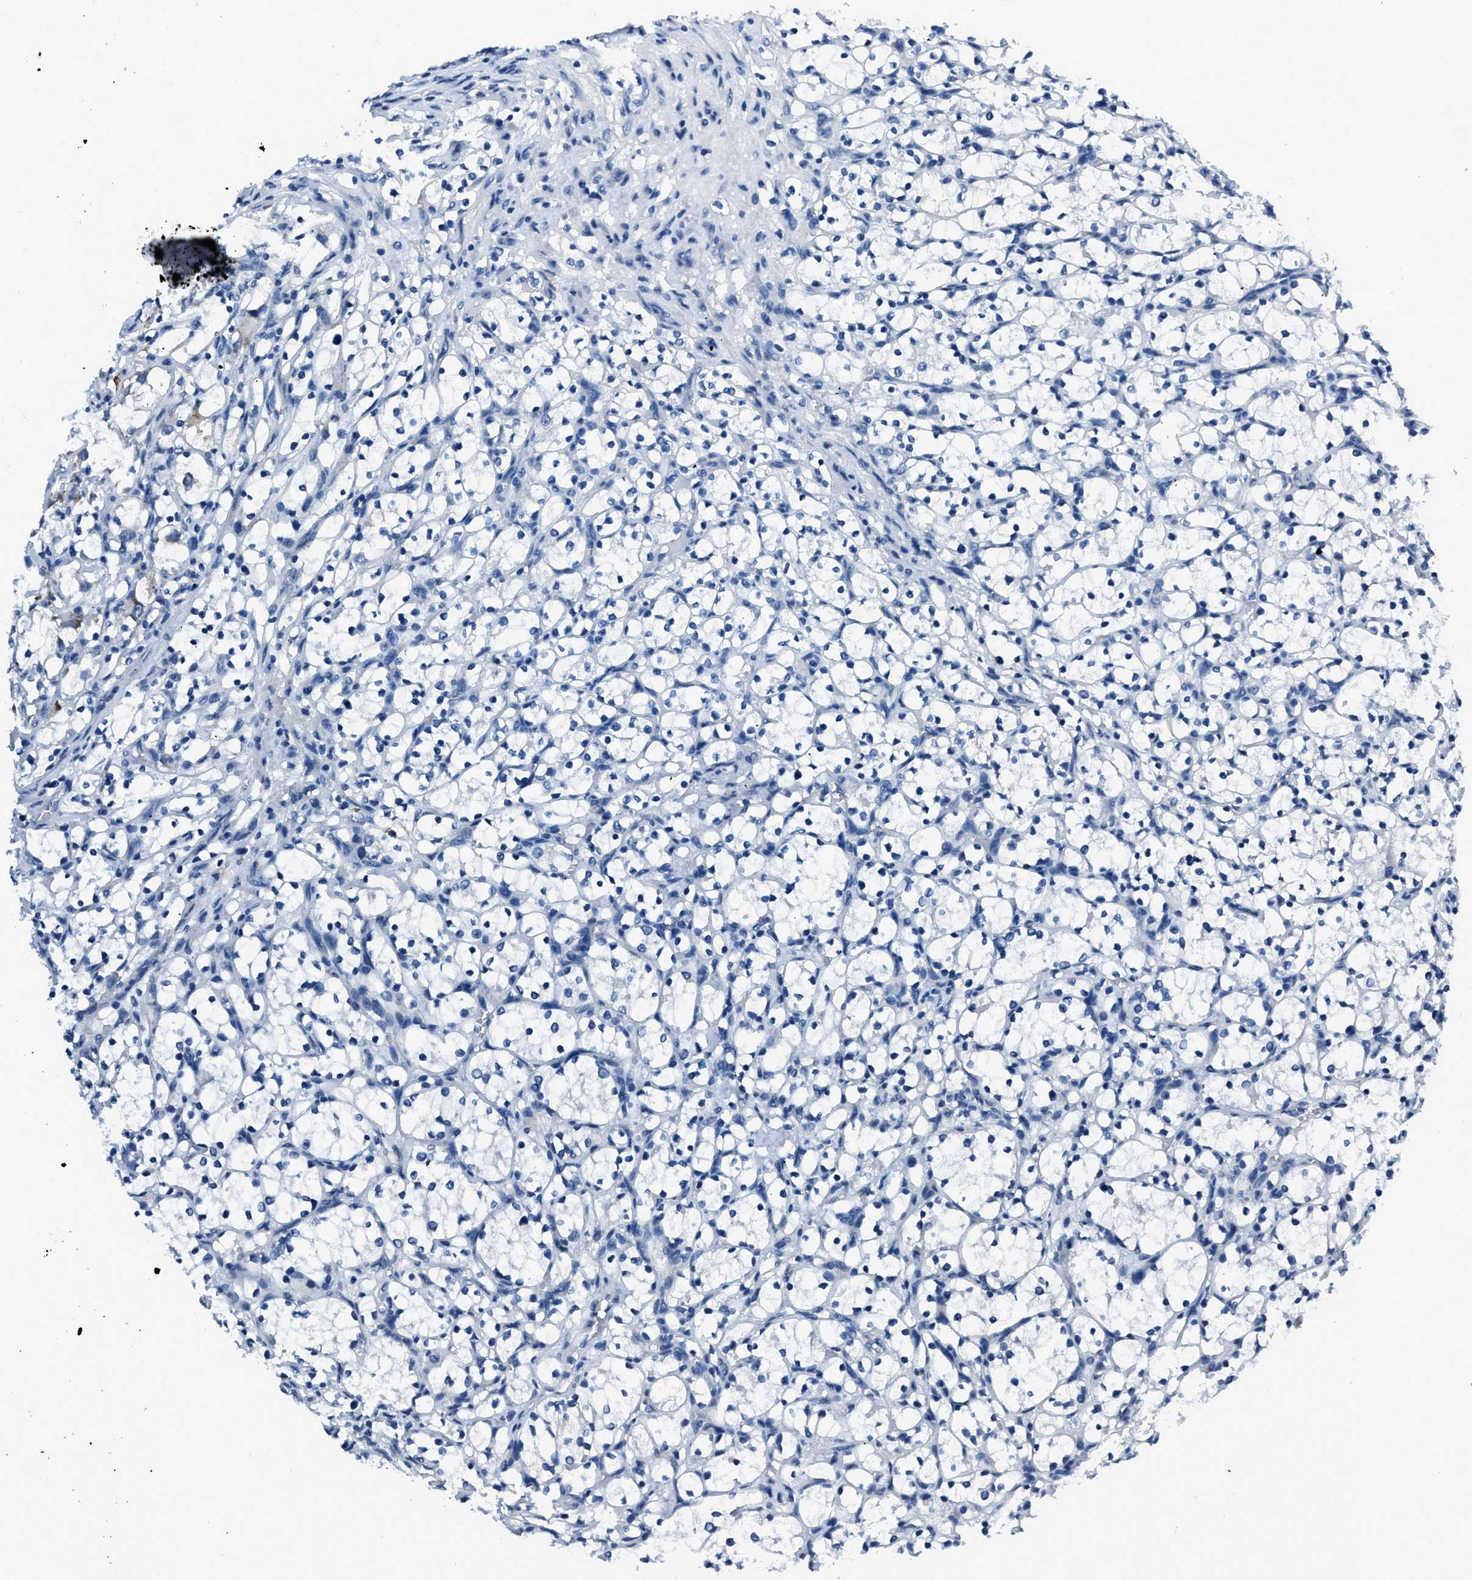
{"staining": {"intensity": "negative", "quantity": "none", "location": "none"}, "tissue": "renal cancer", "cell_type": "Tumor cells", "image_type": "cancer", "snomed": [{"axis": "morphology", "description": "Adenocarcinoma, NOS"}, {"axis": "topography", "description": "Kidney"}], "caption": "The immunohistochemistry histopathology image has no significant expression in tumor cells of renal cancer (adenocarcinoma) tissue.", "gene": "GJA3", "patient": {"sex": "female", "age": 69}}